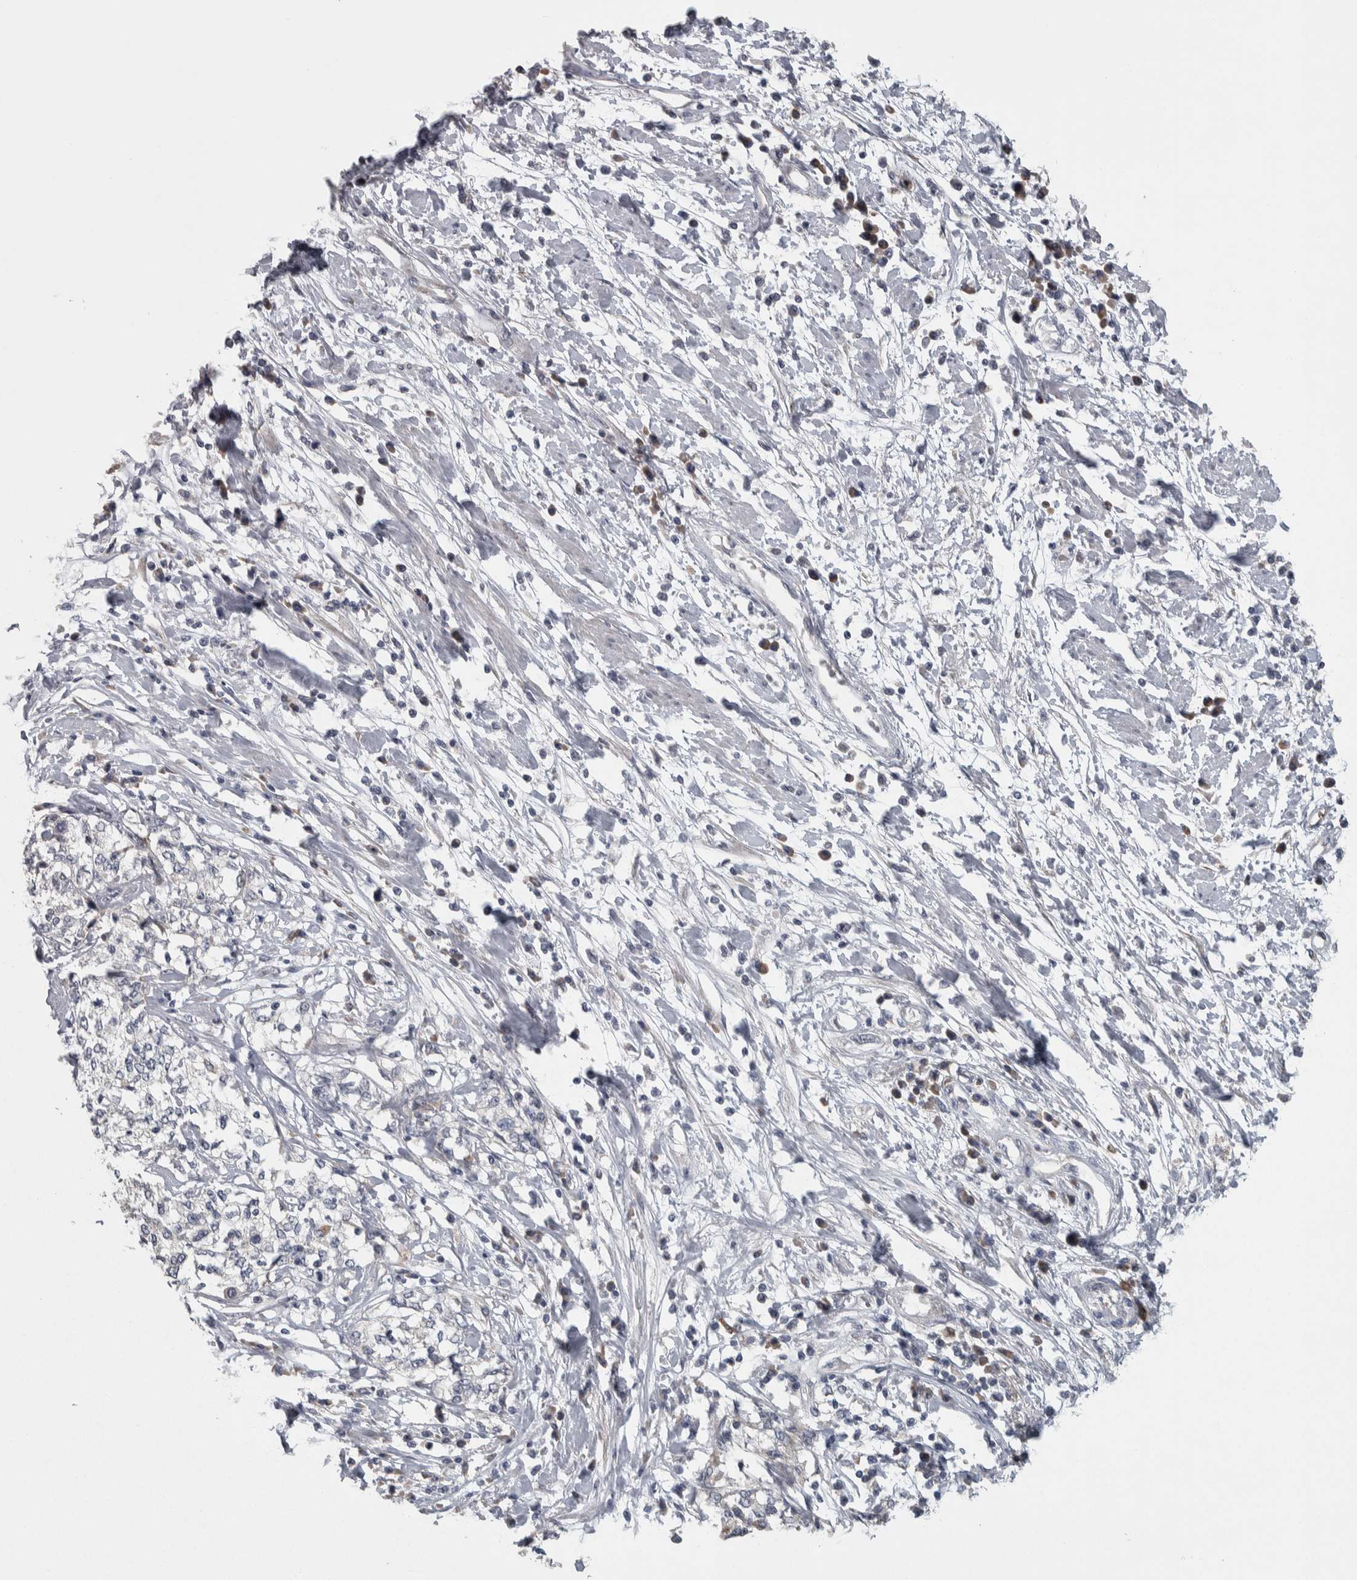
{"staining": {"intensity": "negative", "quantity": "none", "location": "none"}, "tissue": "cervical cancer", "cell_type": "Tumor cells", "image_type": "cancer", "snomed": [{"axis": "morphology", "description": "Squamous cell carcinoma, NOS"}, {"axis": "topography", "description": "Cervix"}], "caption": "A high-resolution micrograph shows immunohistochemistry staining of cervical cancer (squamous cell carcinoma), which reveals no significant staining in tumor cells.", "gene": "SRP68", "patient": {"sex": "female", "age": 57}}